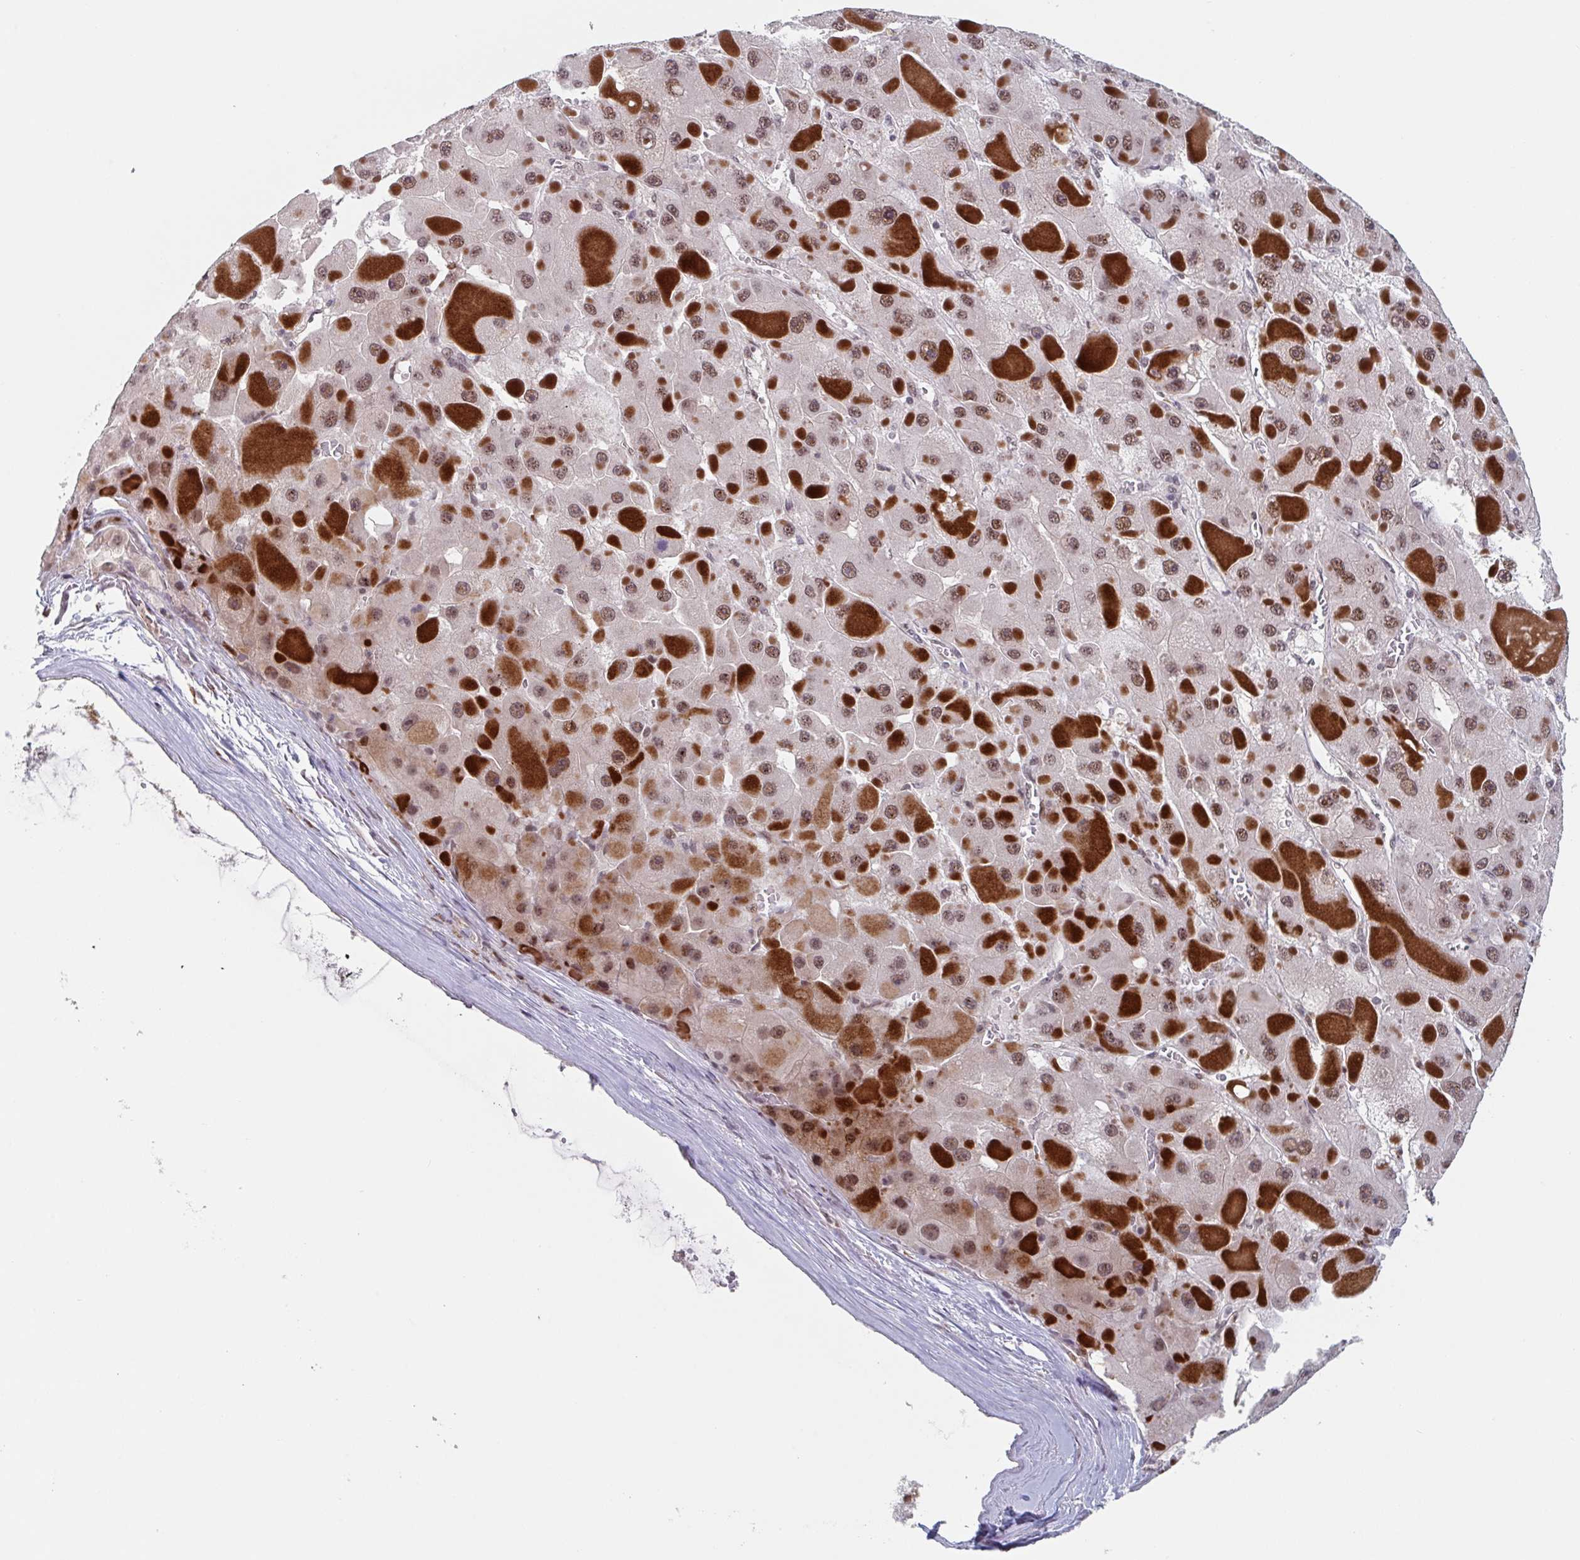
{"staining": {"intensity": "moderate", "quantity": ">75%", "location": "nuclear"}, "tissue": "liver cancer", "cell_type": "Tumor cells", "image_type": "cancer", "snomed": [{"axis": "morphology", "description": "Carcinoma, Hepatocellular, NOS"}, {"axis": "topography", "description": "Liver"}], "caption": "Tumor cells show moderate nuclear positivity in about >75% of cells in hepatocellular carcinoma (liver).", "gene": "RNF212", "patient": {"sex": "female", "age": 73}}